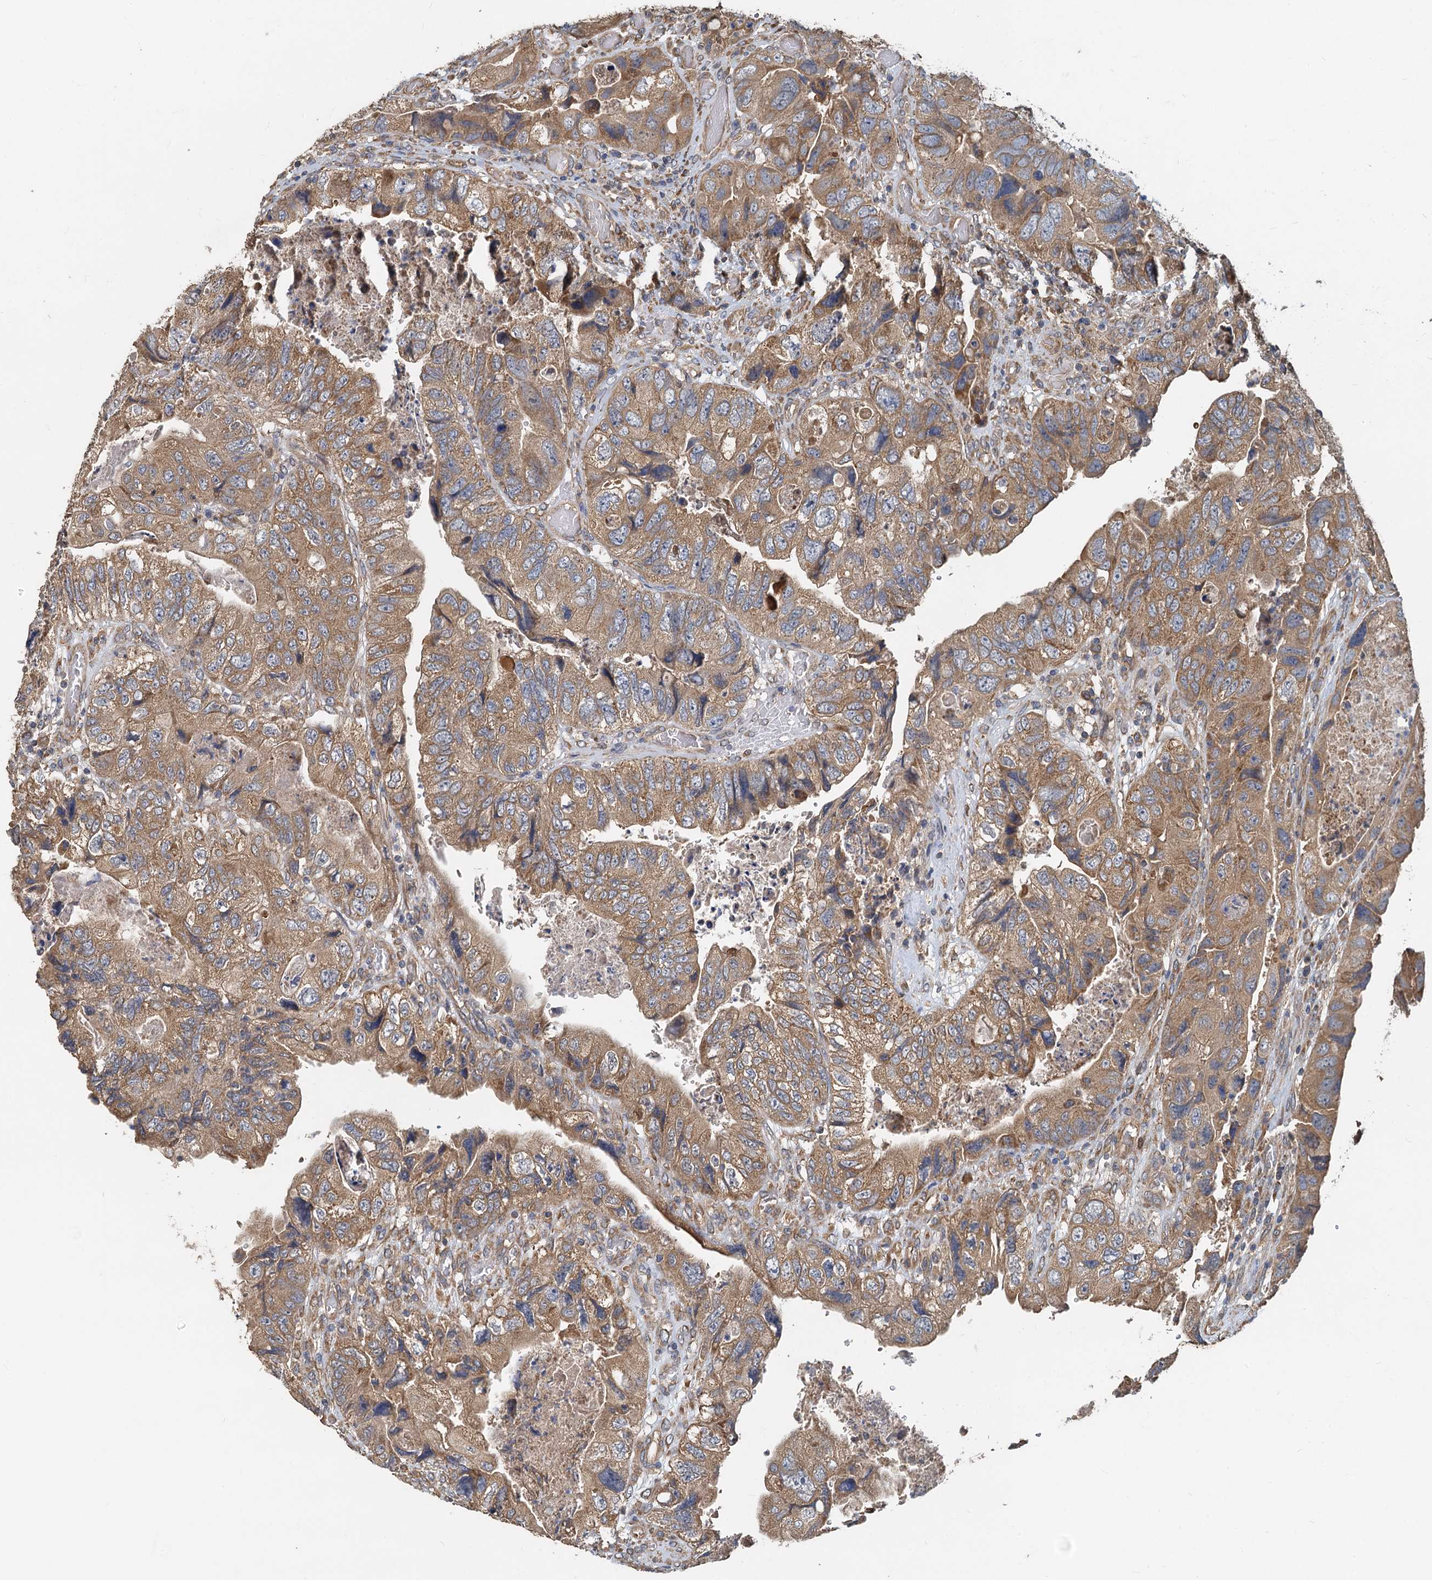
{"staining": {"intensity": "moderate", "quantity": ">75%", "location": "cytoplasmic/membranous"}, "tissue": "colorectal cancer", "cell_type": "Tumor cells", "image_type": "cancer", "snomed": [{"axis": "morphology", "description": "Adenocarcinoma, NOS"}, {"axis": "topography", "description": "Rectum"}], "caption": "Brown immunohistochemical staining in human adenocarcinoma (colorectal) exhibits moderate cytoplasmic/membranous positivity in approximately >75% of tumor cells.", "gene": "HYI", "patient": {"sex": "male", "age": 63}}